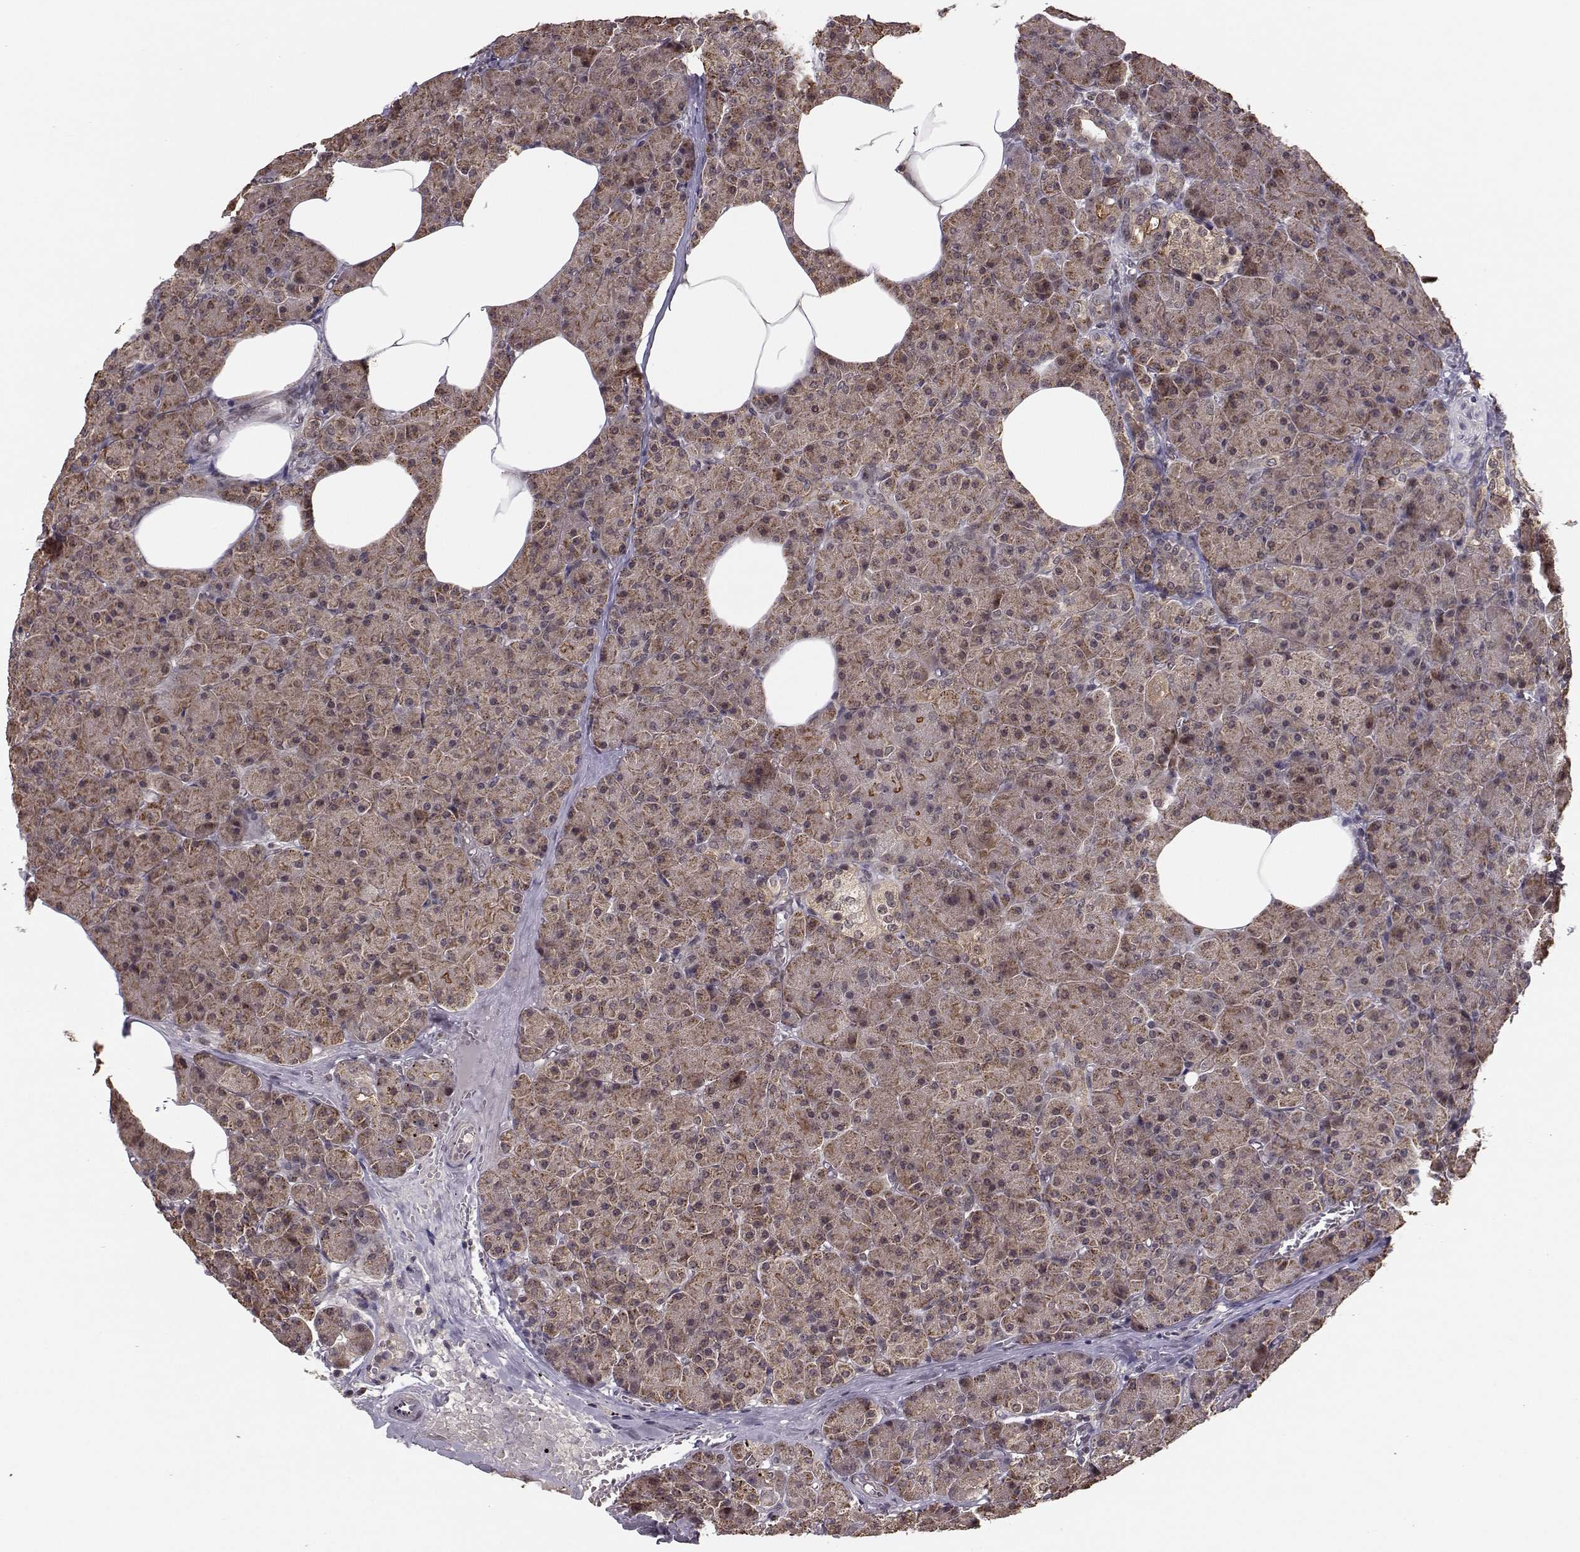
{"staining": {"intensity": "moderate", "quantity": "25%-75%", "location": "cytoplasmic/membranous"}, "tissue": "pancreas", "cell_type": "Exocrine glandular cells", "image_type": "normal", "snomed": [{"axis": "morphology", "description": "Normal tissue, NOS"}, {"axis": "topography", "description": "Pancreas"}], "caption": "This histopathology image demonstrates unremarkable pancreas stained with IHC to label a protein in brown. The cytoplasmic/membranous of exocrine glandular cells show moderate positivity for the protein. Nuclei are counter-stained blue.", "gene": "PLEKHG3", "patient": {"sex": "female", "age": 45}}